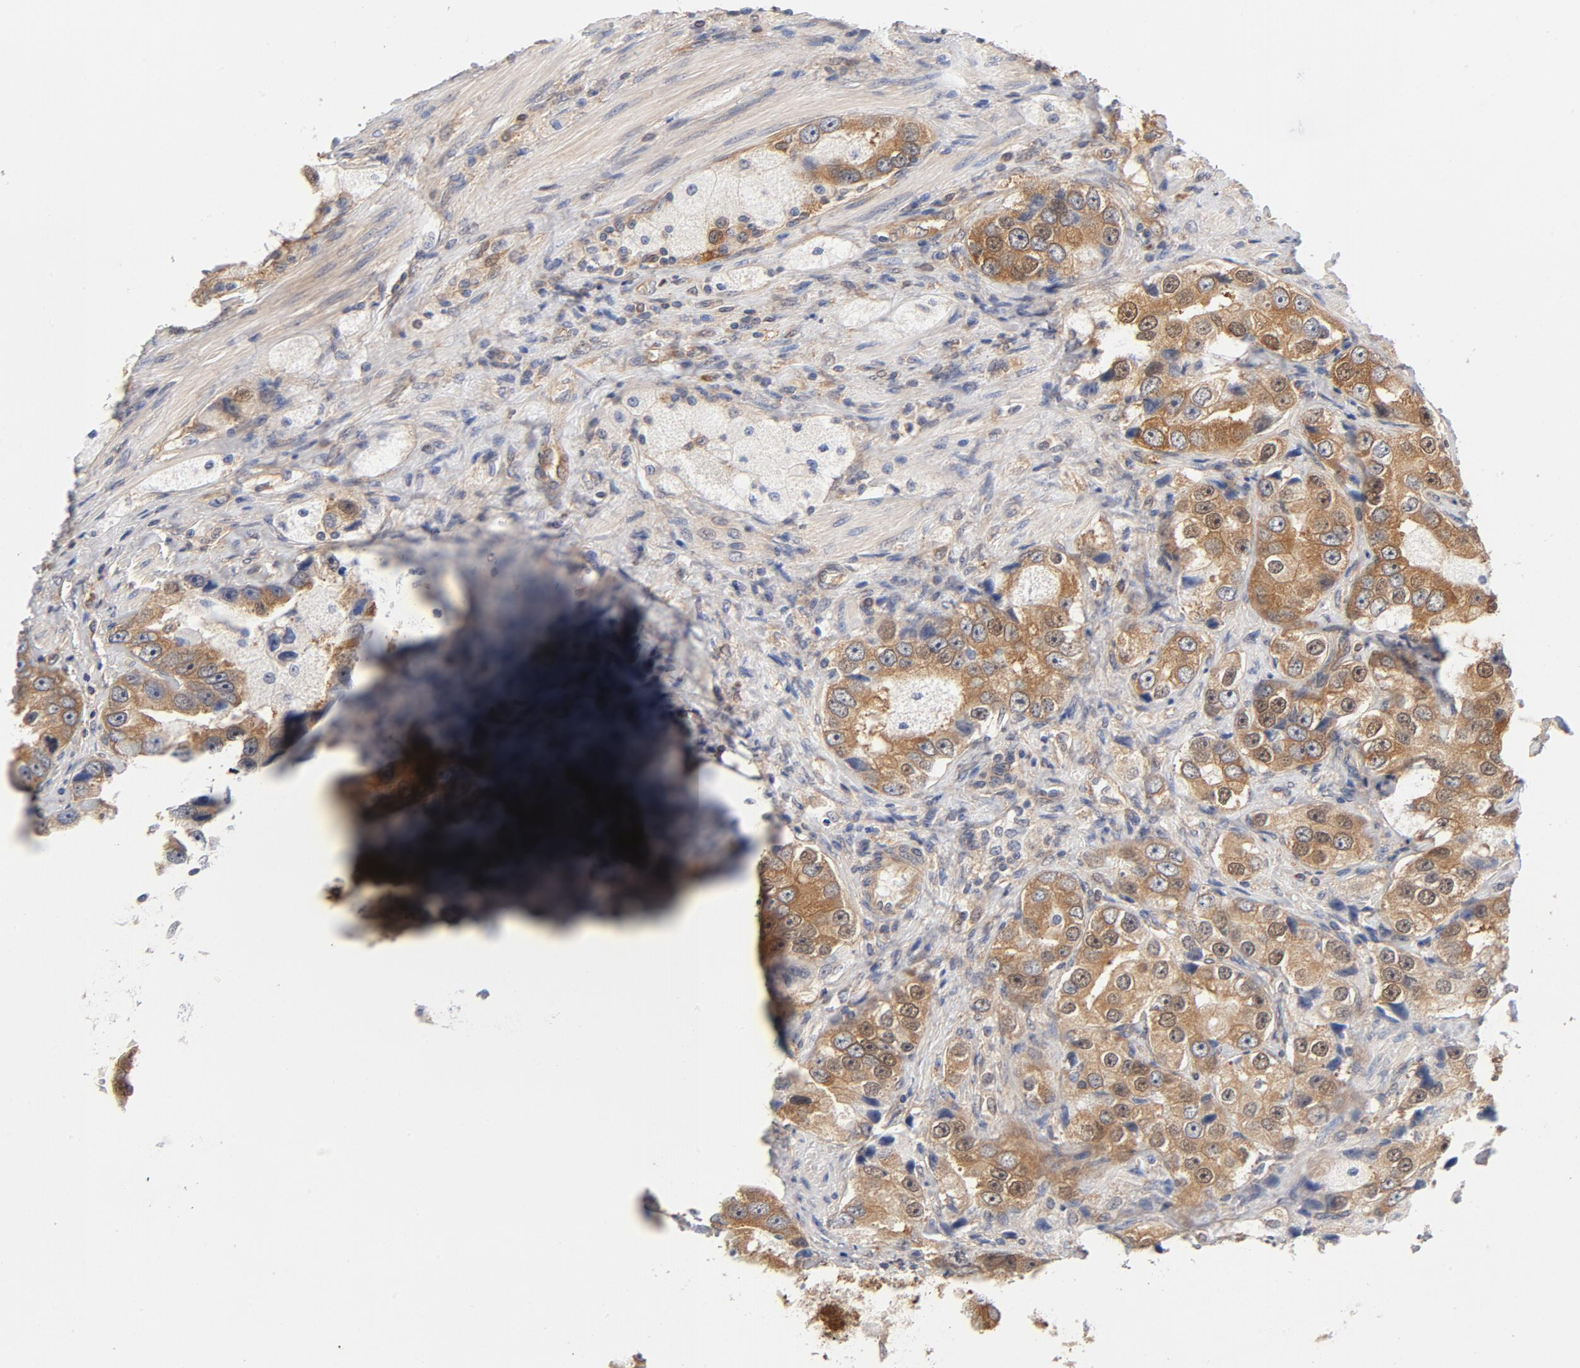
{"staining": {"intensity": "moderate", "quantity": ">75%", "location": "cytoplasmic/membranous"}, "tissue": "prostate cancer", "cell_type": "Tumor cells", "image_type": "cancer", "snomed": [{"axis": "morphology", "description": "Adenocarcinoma, High grade"}, {"axis": "topography", "description": "Prostate"}], "caption": "Immunohistochemical staining of human prostate cancer (adenocarcinoma (high-grade)) exhibits medium levels of moderate cytoplasmic/membranous protein expression in about >75% of tumor cells.", "gene": "ASMTL", "patient": {"sex": "male", "age": 63}}